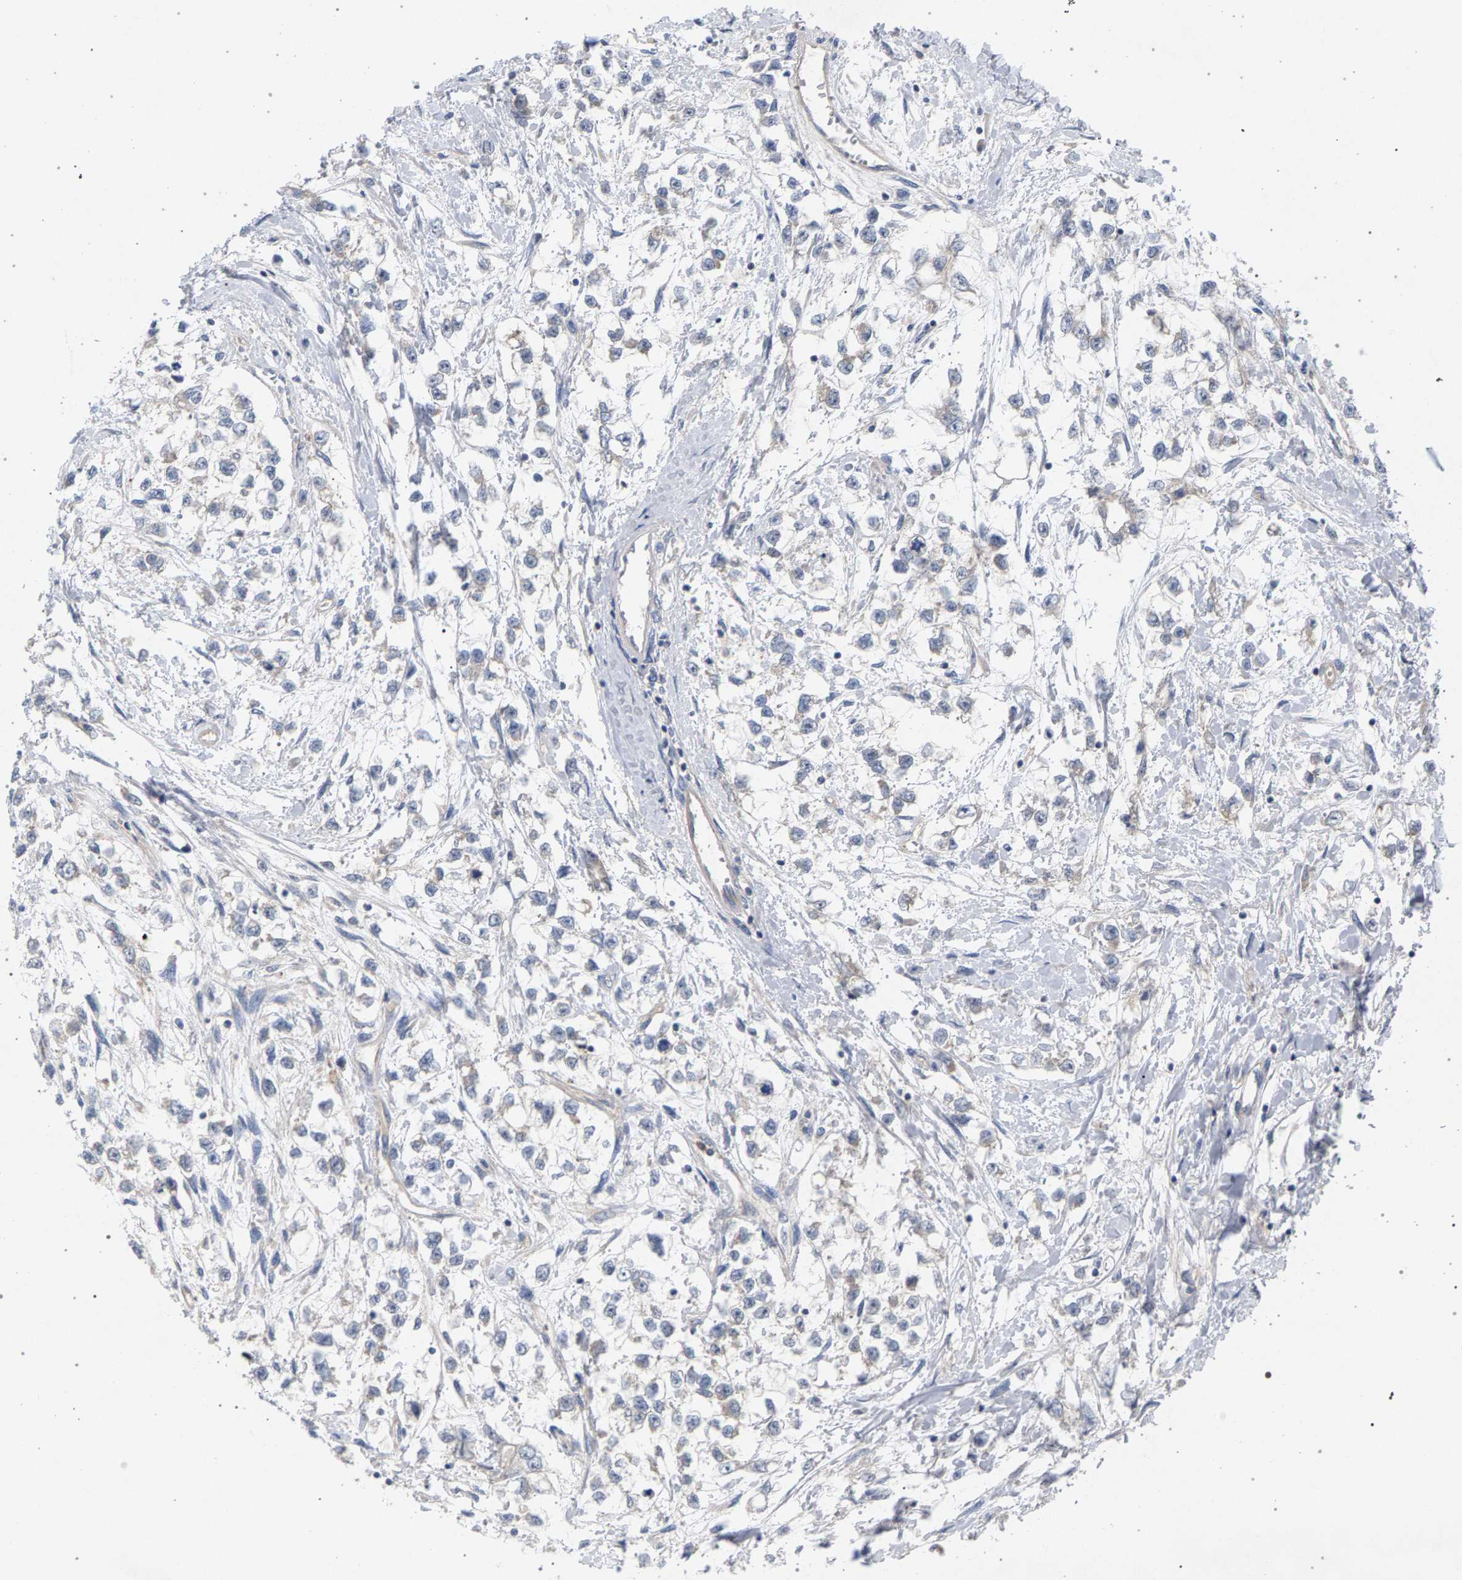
{"staining": {"intensity": "negative", "quantity": "none", "location": "none"}, "tissue": "testis cancer", "cell_type": "Tumor cells", "image_type": "cancer", "snomed": [{"axis": "morphology", "description": "Seminoma, NOS"}, {"axis": "morphology", "description": "Carcinoma, Embryonal, NOS"}, {"axis": "topography", "description": "Testis"}], "caption": "Tumor cells show no significant staining in testis cancer.", "gene": "MAMDC2", "patient": {"sex": "male", "age": 51}}